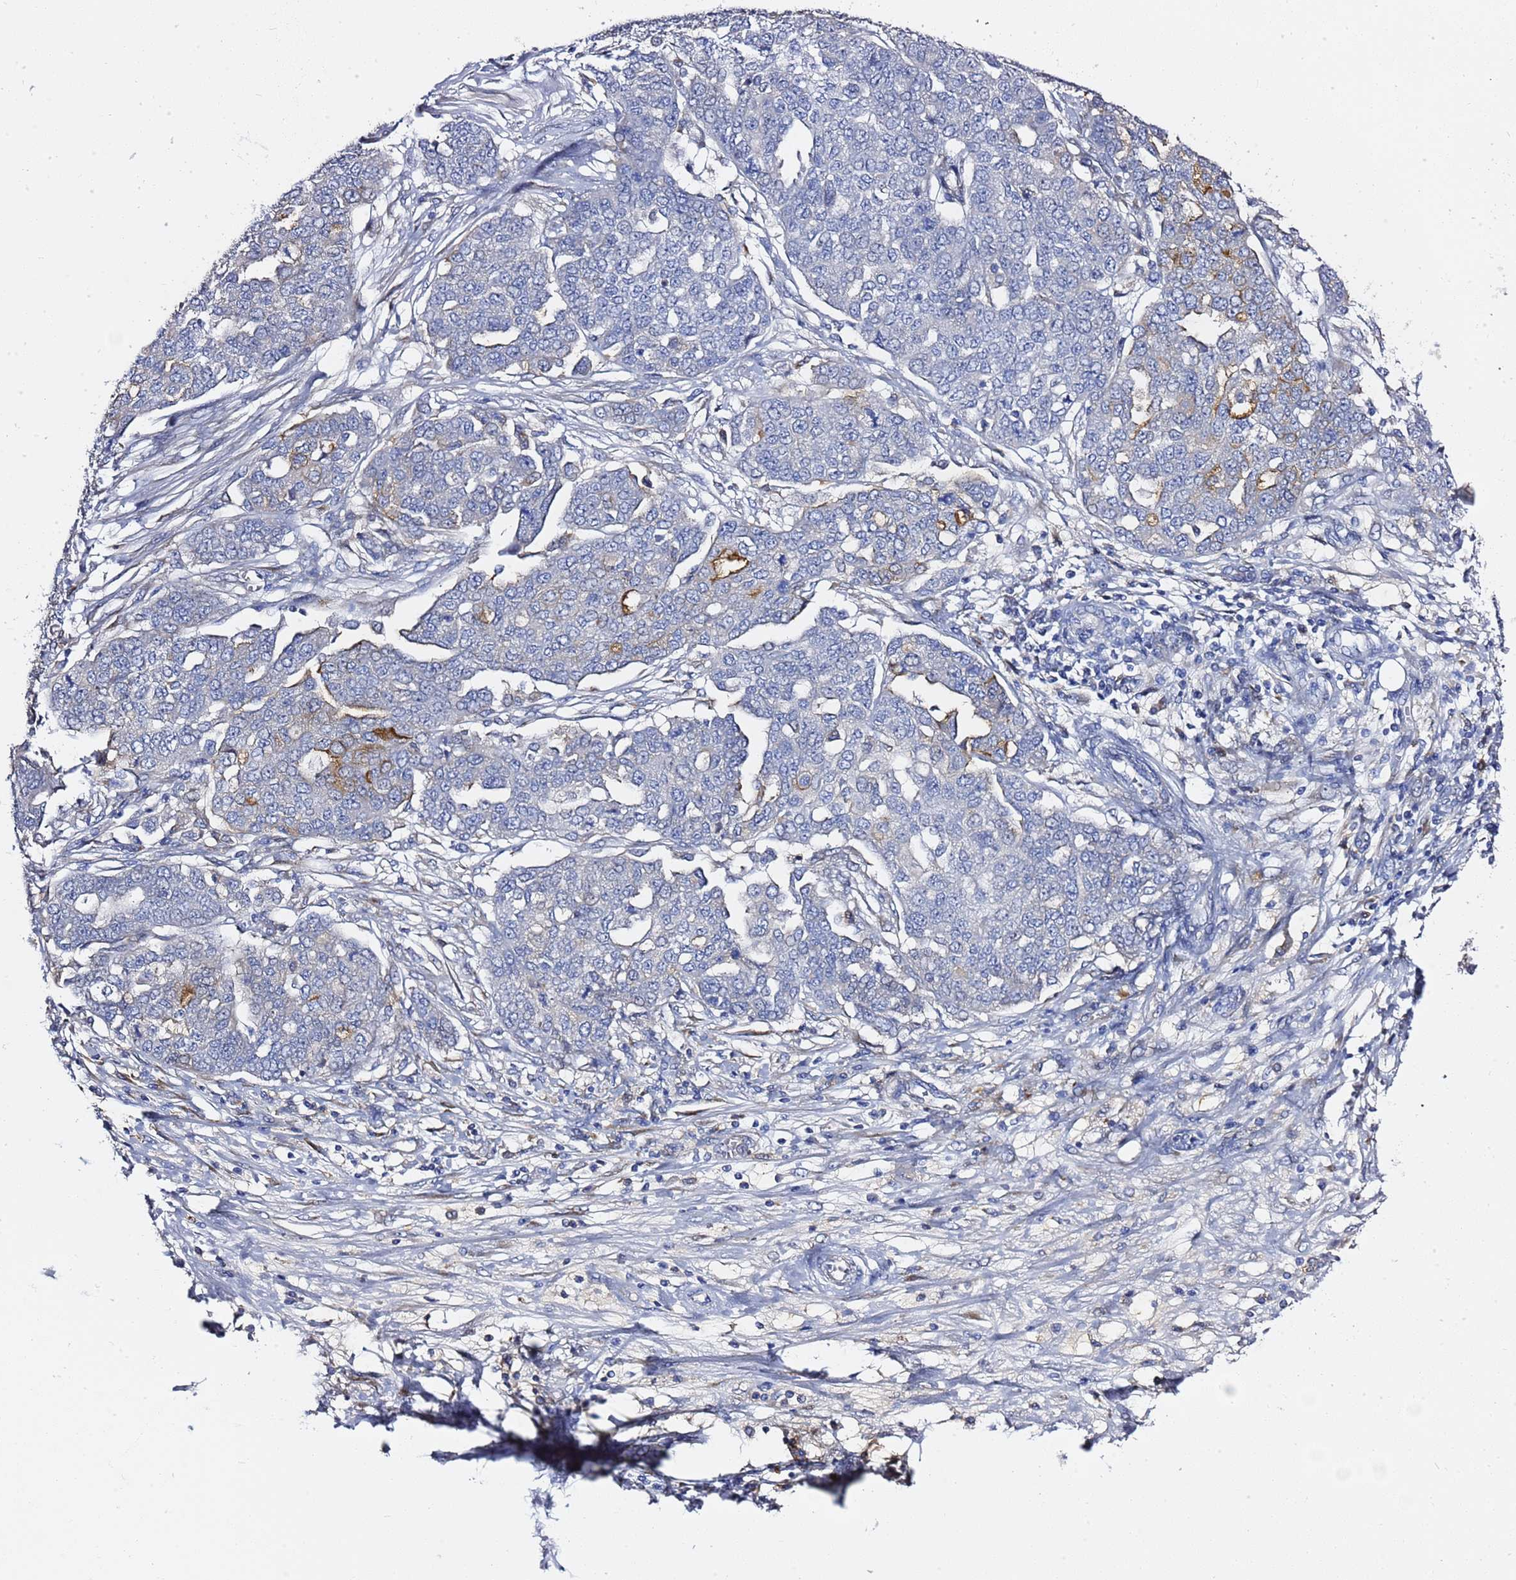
{"staining": {"intensity": "weak", "quantity": "<25%", "location": "cytoplasmic/membranous"}, "tissue": "ovarian cancer", "cell_type": "Tumor cells", "image_type": "cancer", "snomed": [{"axis": "morphology", "description": "Cystadenocarcinoma, serous, NOS"}, {"axis": "topography", "description": "Soft tissue"}, {"axis": "topography", "description": "Ovary"}], "caption": "This is an immunohistochemistry photomicrograph of ovarian serous cystadenocarcinoma. There is no staining in tumor cells.", "gene": "NAT2", "patient": {"sex": "female", "age": 57}}